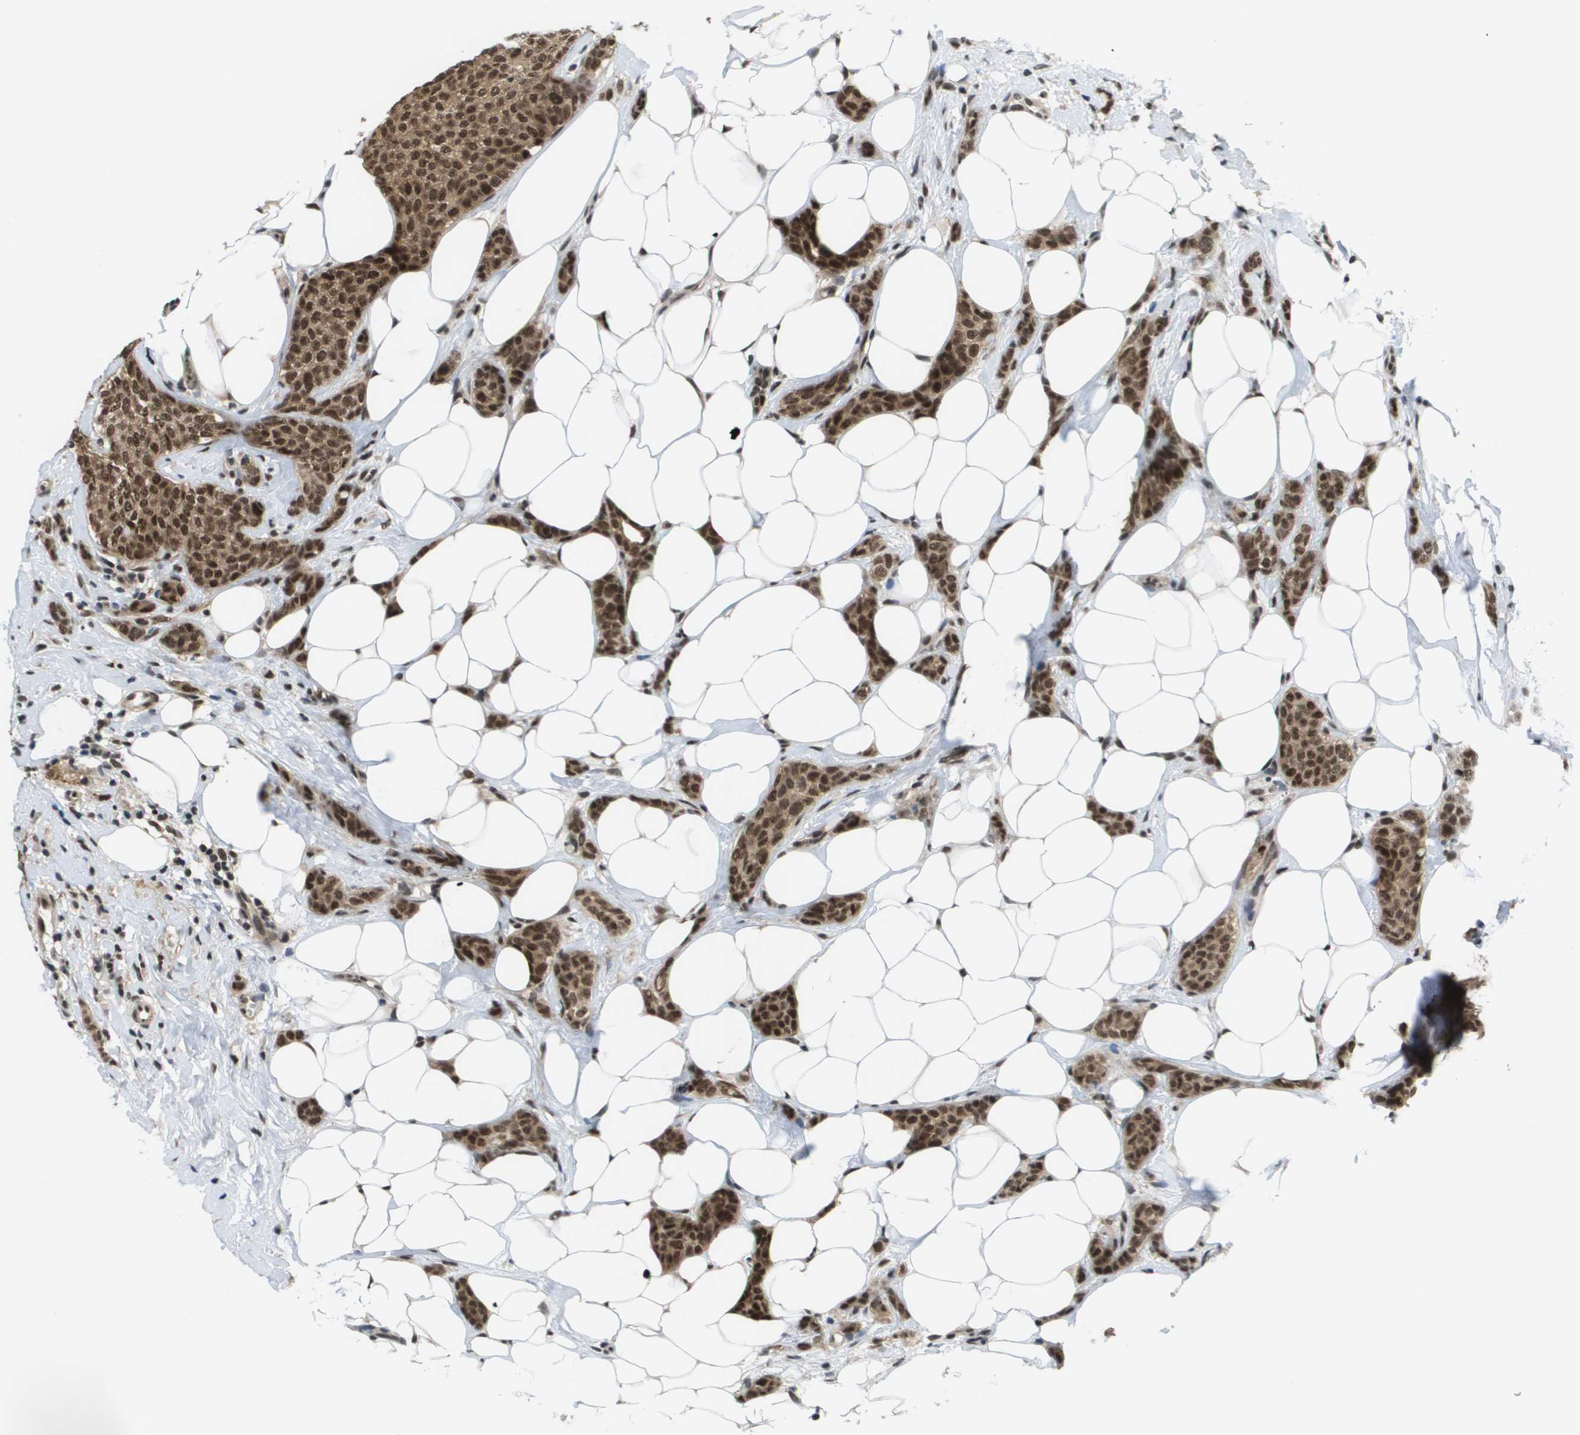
{"staining": {"intensity": "strong", "quantity": ">75%", "location": "cytoplasmic/membranous,nuclear"}, "tissue": "breast cancer", "cell_type": "Tumor cells", "image_type": "cancer", "snomed": [{"axis": "morphology", "description": "Lobular carcinoma"}, {"axis": "topography", "description": "Skin"}, {"axis": "topography", "description": "Breast"}], "caption": "Brown immunohistochemical staining in breast cancer (lobular carcinoma) displays strong cytoplasmic/membranous and nuclear staining in about >75% of tumor cells. (IHC, brightfield microscopy, high magnification).", "gene": "PRCC", "patient": {"sex": "female", "age": 46}}